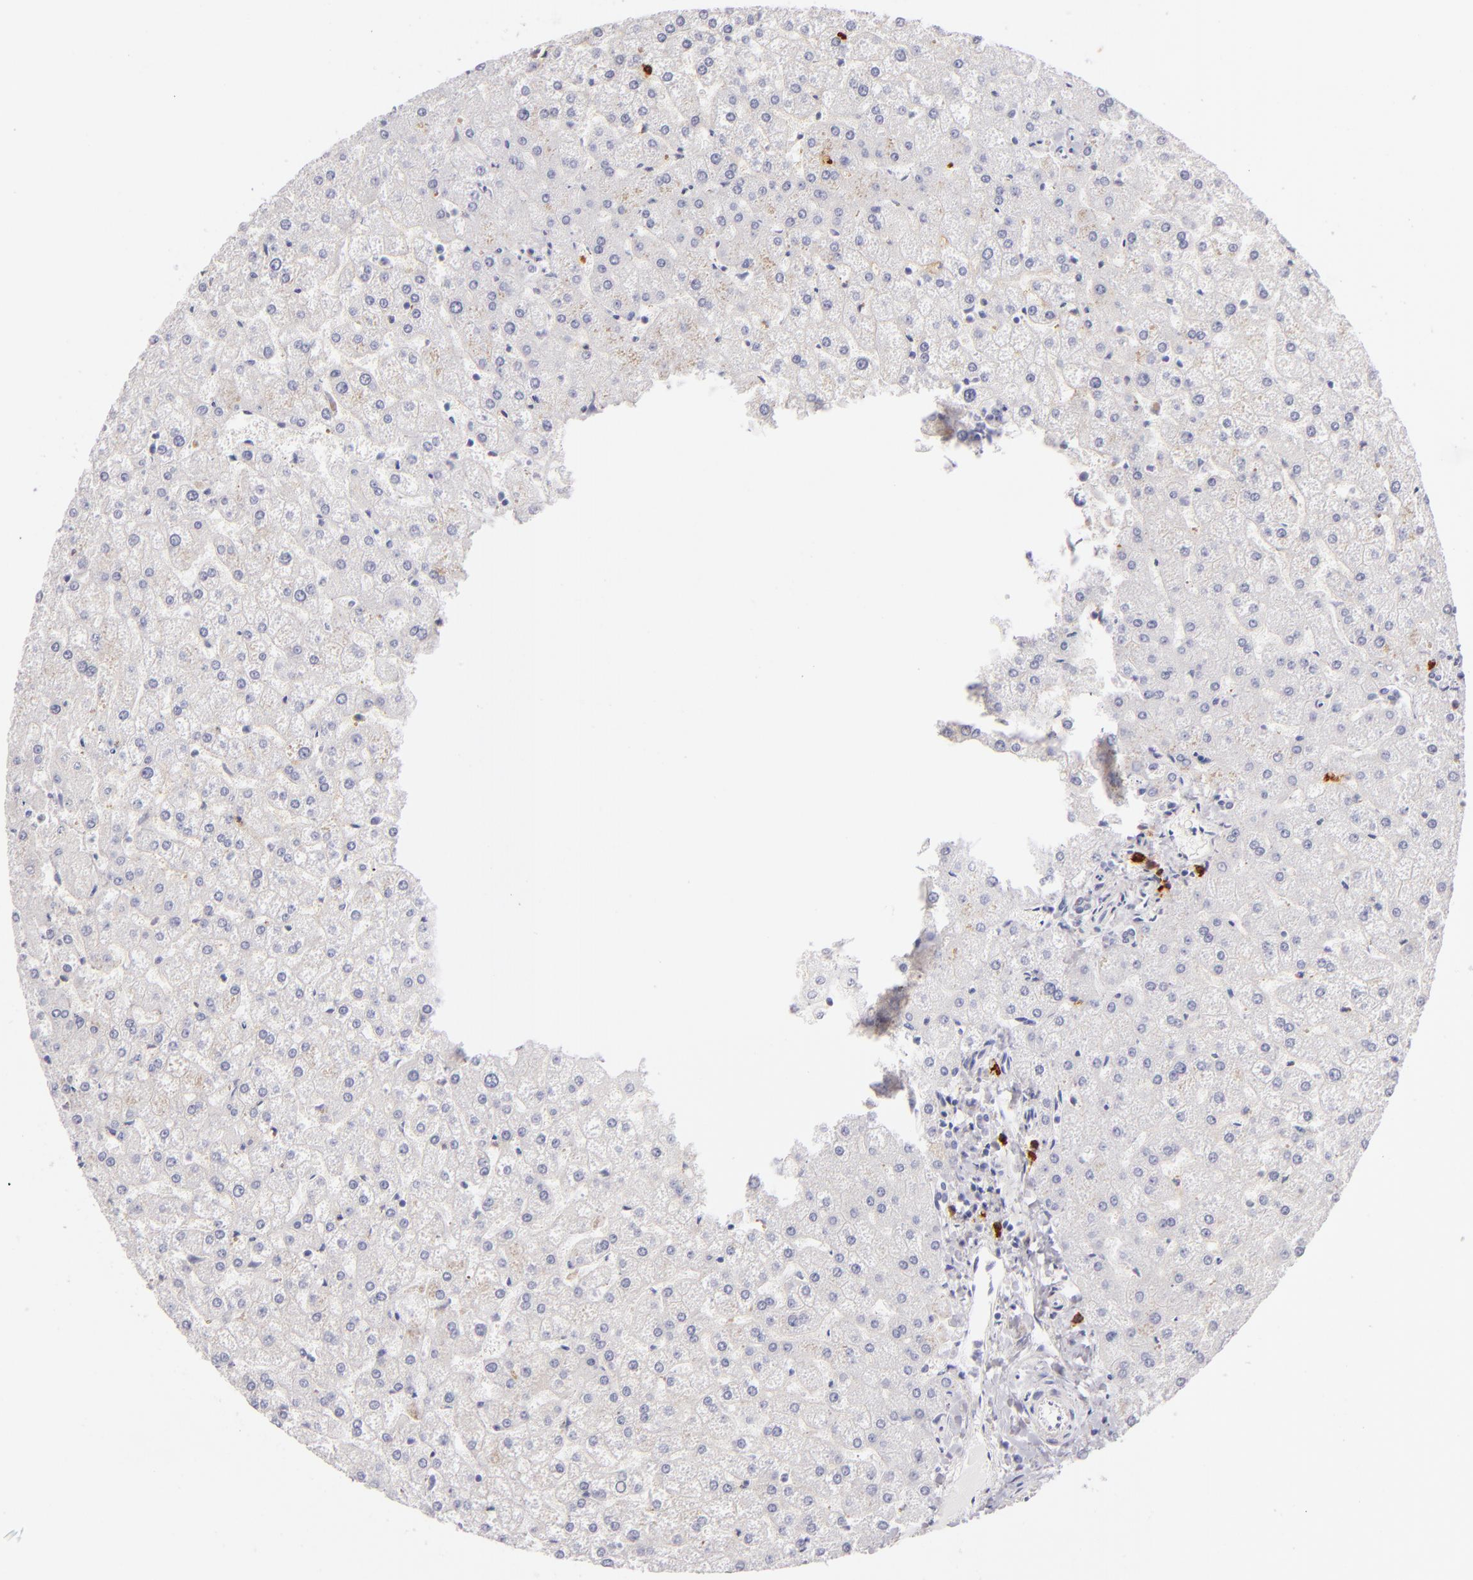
{"staining": {"intensity": "negative", "quantity": "none", "location": "none"}, "tissue": "liver", "cell_type": "Cholangiocytes", "image_type": "normal", "snomed": [{"axis": "morphology", "description": "Normal tissue, NOS"}, {"axis": "topography", "description": "Liver"}], "caption": "IHC photomicrograph of benign human liver stained for a protein (brown), which exhibits no staining in cholangiocytes.", "gene": "CD207", "patient": {"sex": "female", "age": 32}}